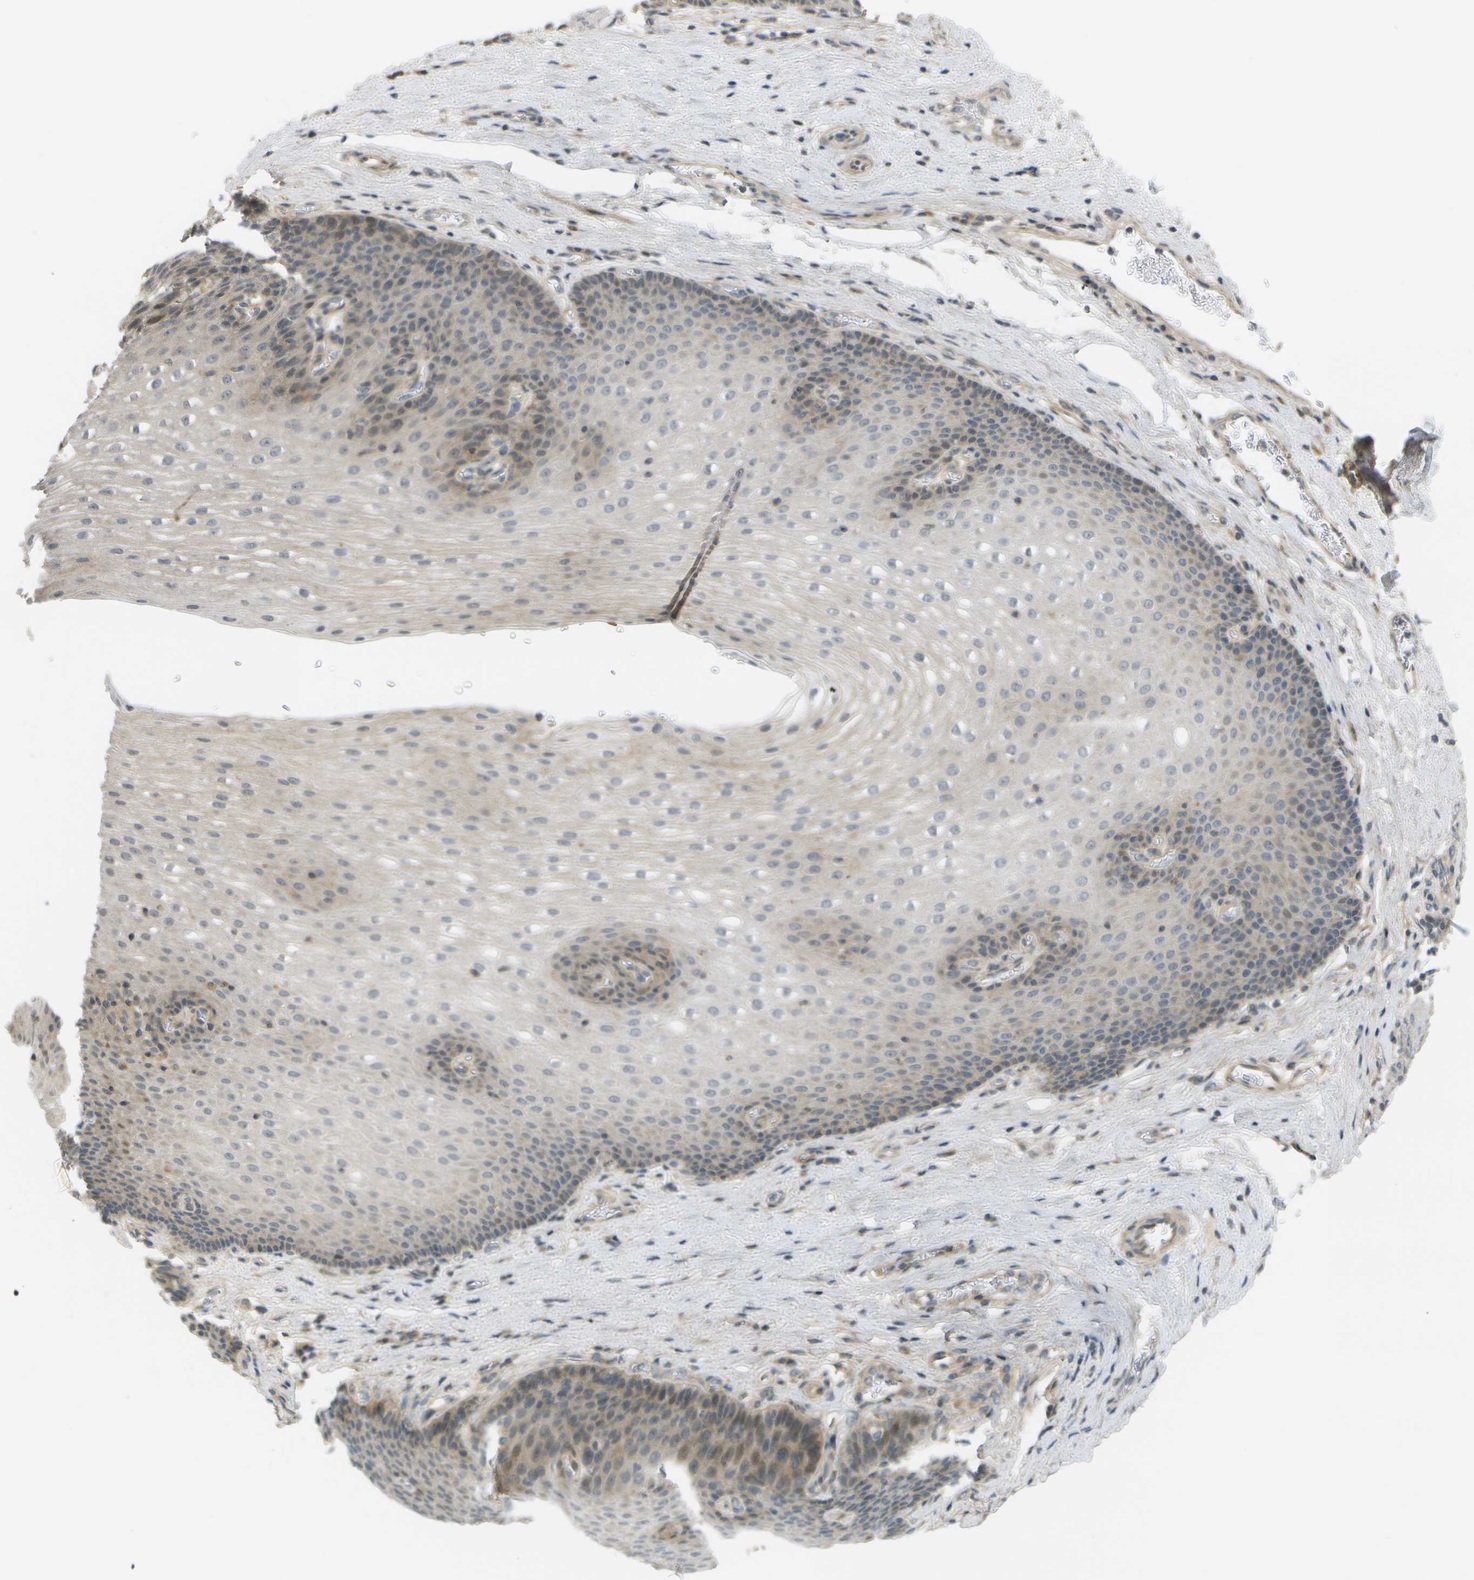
{"staining": {"intensity": "weak", "quantity": "25%-75%", "location": "cytoplasmic/membranous"}, "tissue": "esophagus", "cell_type": "Squamous epithelial cells", "image_type": "normal", "snomed": [{"axis": "morphology", "description": "Normal tissue, NOS"}, {"axis": "topography", "description": "Esophagus"}], "caption": "Protein analysis of benign esophagus displays weak cytoplasmic/membranous staining in approximately 25%-75% of squamous epithelial cells.", "gene": "WNK2", "patient": {"sex": "male", "age": 48}}